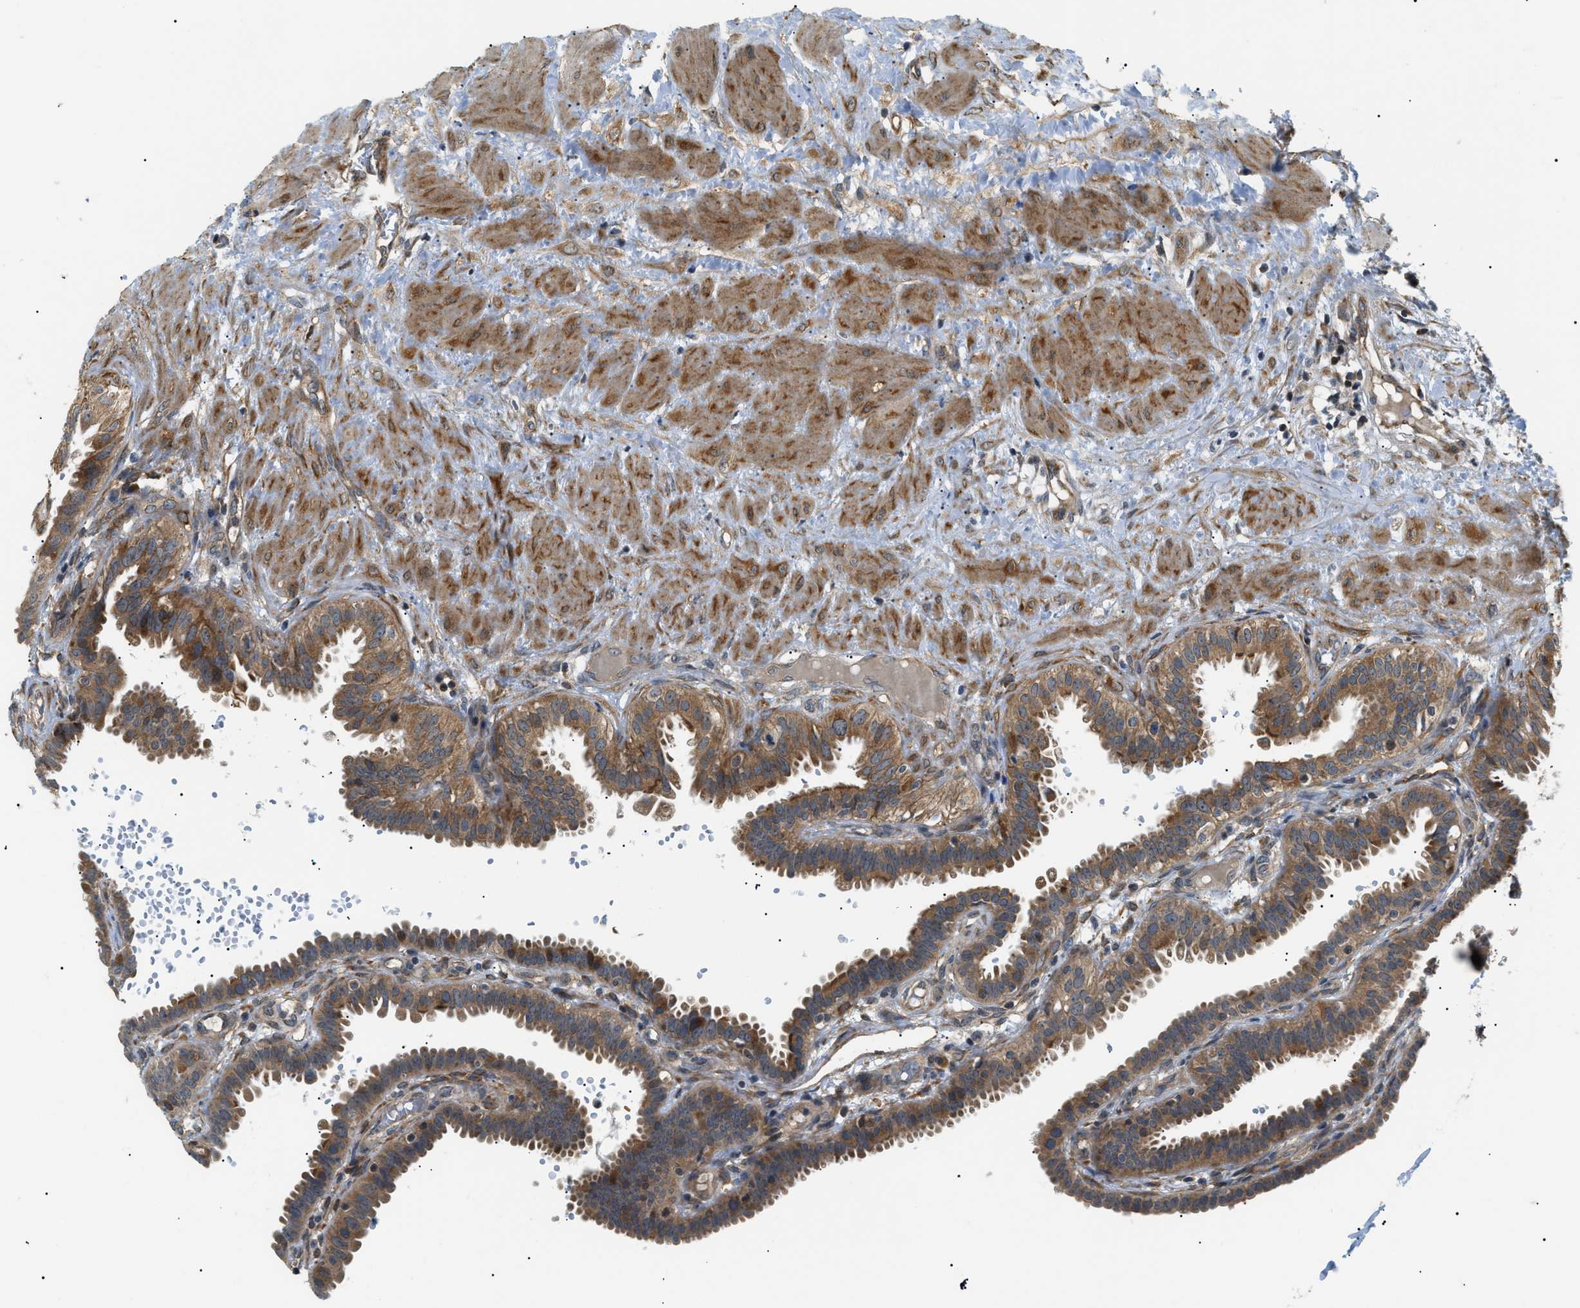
{"staining": {"intensity": "moderate", "quantity": ">75%", "location": "cytoplasmic/membranous"}, "tissue": "fallopian tube", "cell_type": "Glandular cells", "image_type": "normal", "snomed": [{"axis": "morphology", "description": "Normal tissue, NOS"}, {"axis": "topography", "description": "Fallopian tube"}, {"axis": "topography", "description": "Placenta"}], "caption": "Fallopian tube stained with immunohistochemistry (IHC) reveals moderate cytoplasmic/membranous positivity in approximately >75% of glandular cells.", "gene": "SRPK1", "patient": {"sex": "female", "age": 34}}